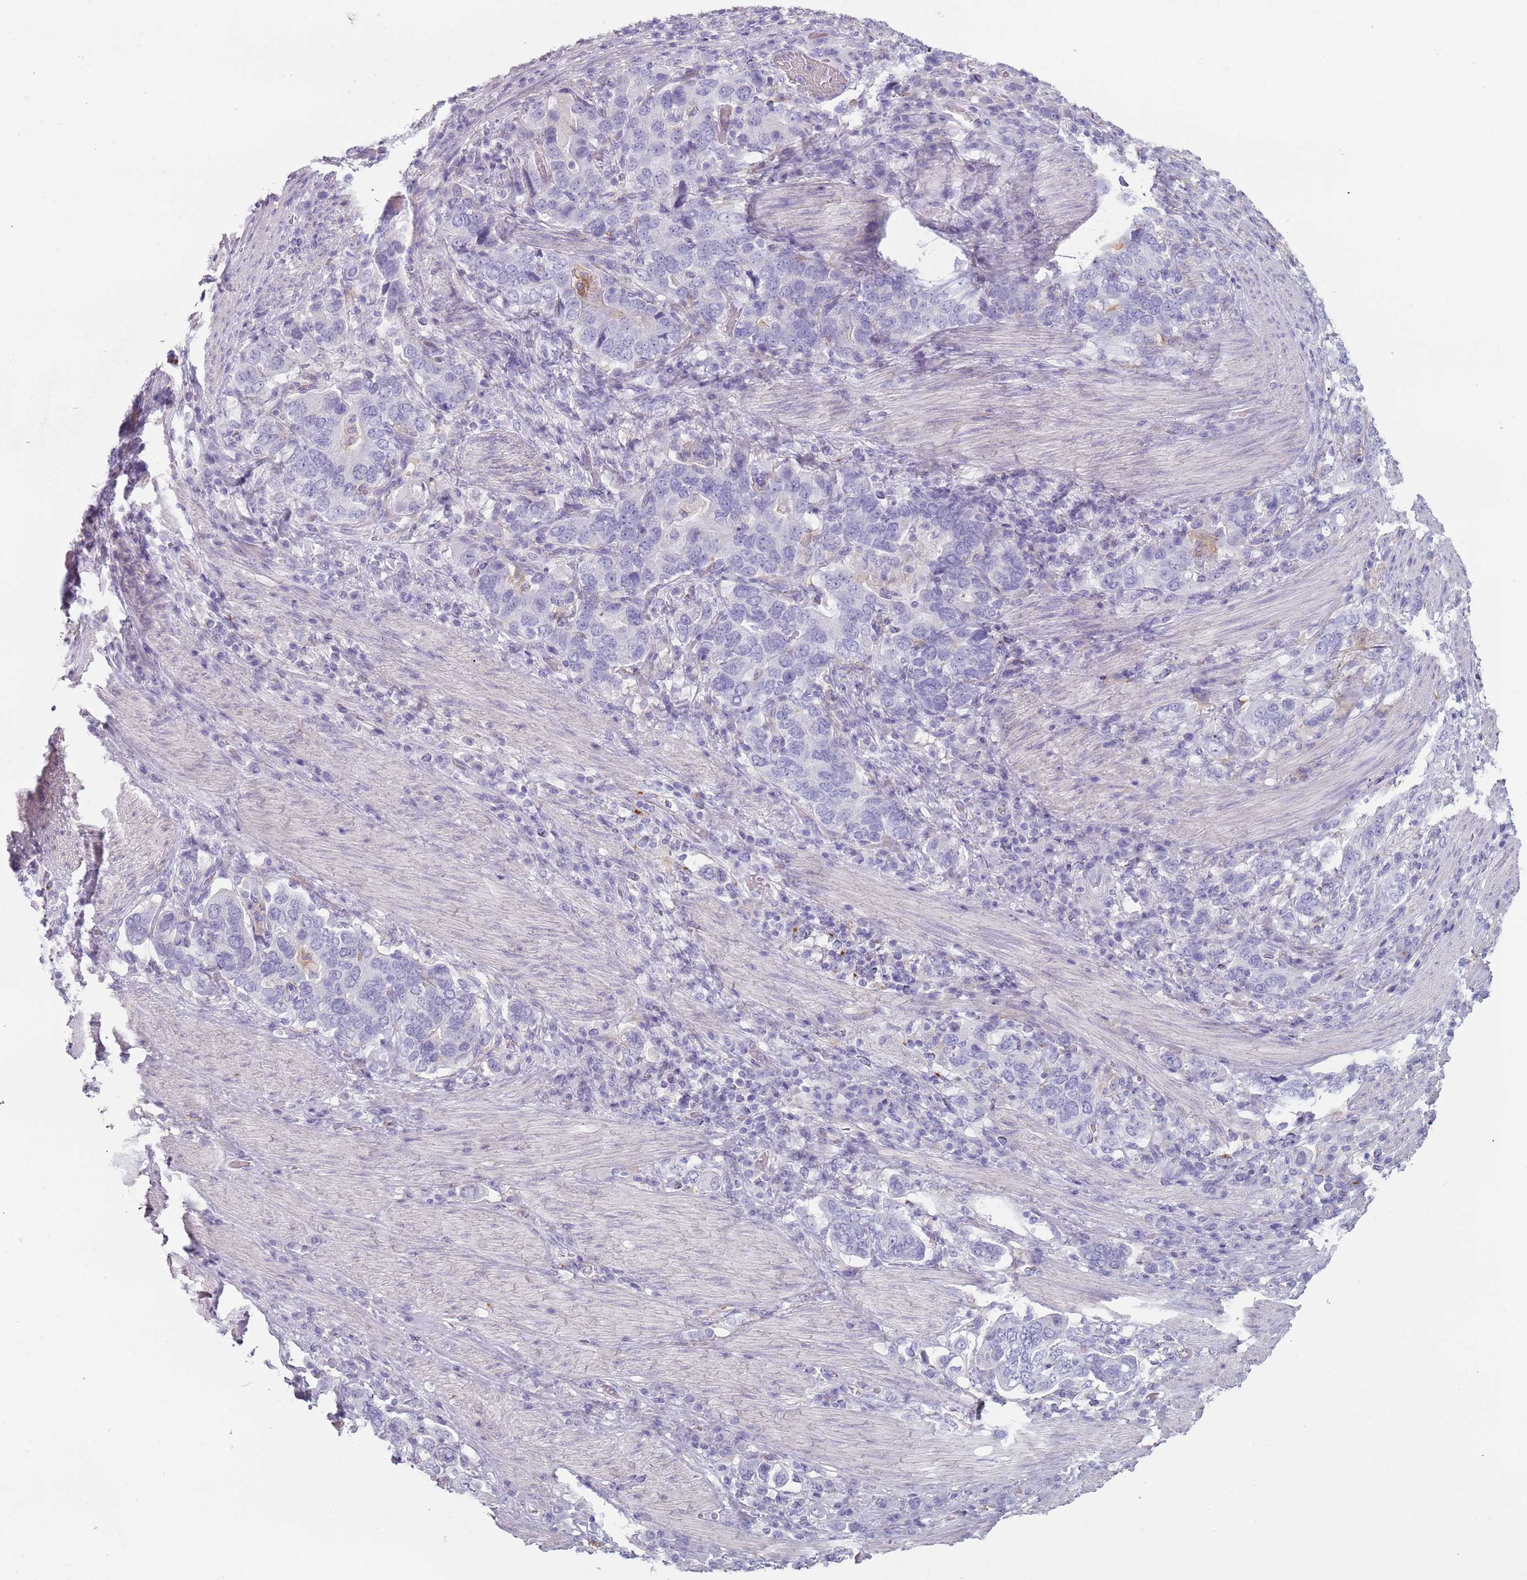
{"staining": {"intensity": "negative", "quantity": "none", "location": "none"}, "tissue": "stomach cancer", "cell_type": "Tumor cells", "image_type": "cancer", "snomed": [{"axis": "morphology", "description": "Adenocarcinoma, NOS"}, {"axis": "topography", "description": "Stomach, upper"}, {"axis": "topography", "description": "Stomach"}], "caption": "Immunohistochemistry photomicrograph of neoplastic tissue: human adenocarcinoma (stomach) stained with DAB exhibits no significant protein positivity in tumor cells.", "gene": "COLEC12", "patient": {"sex": "male", "age": 62}}